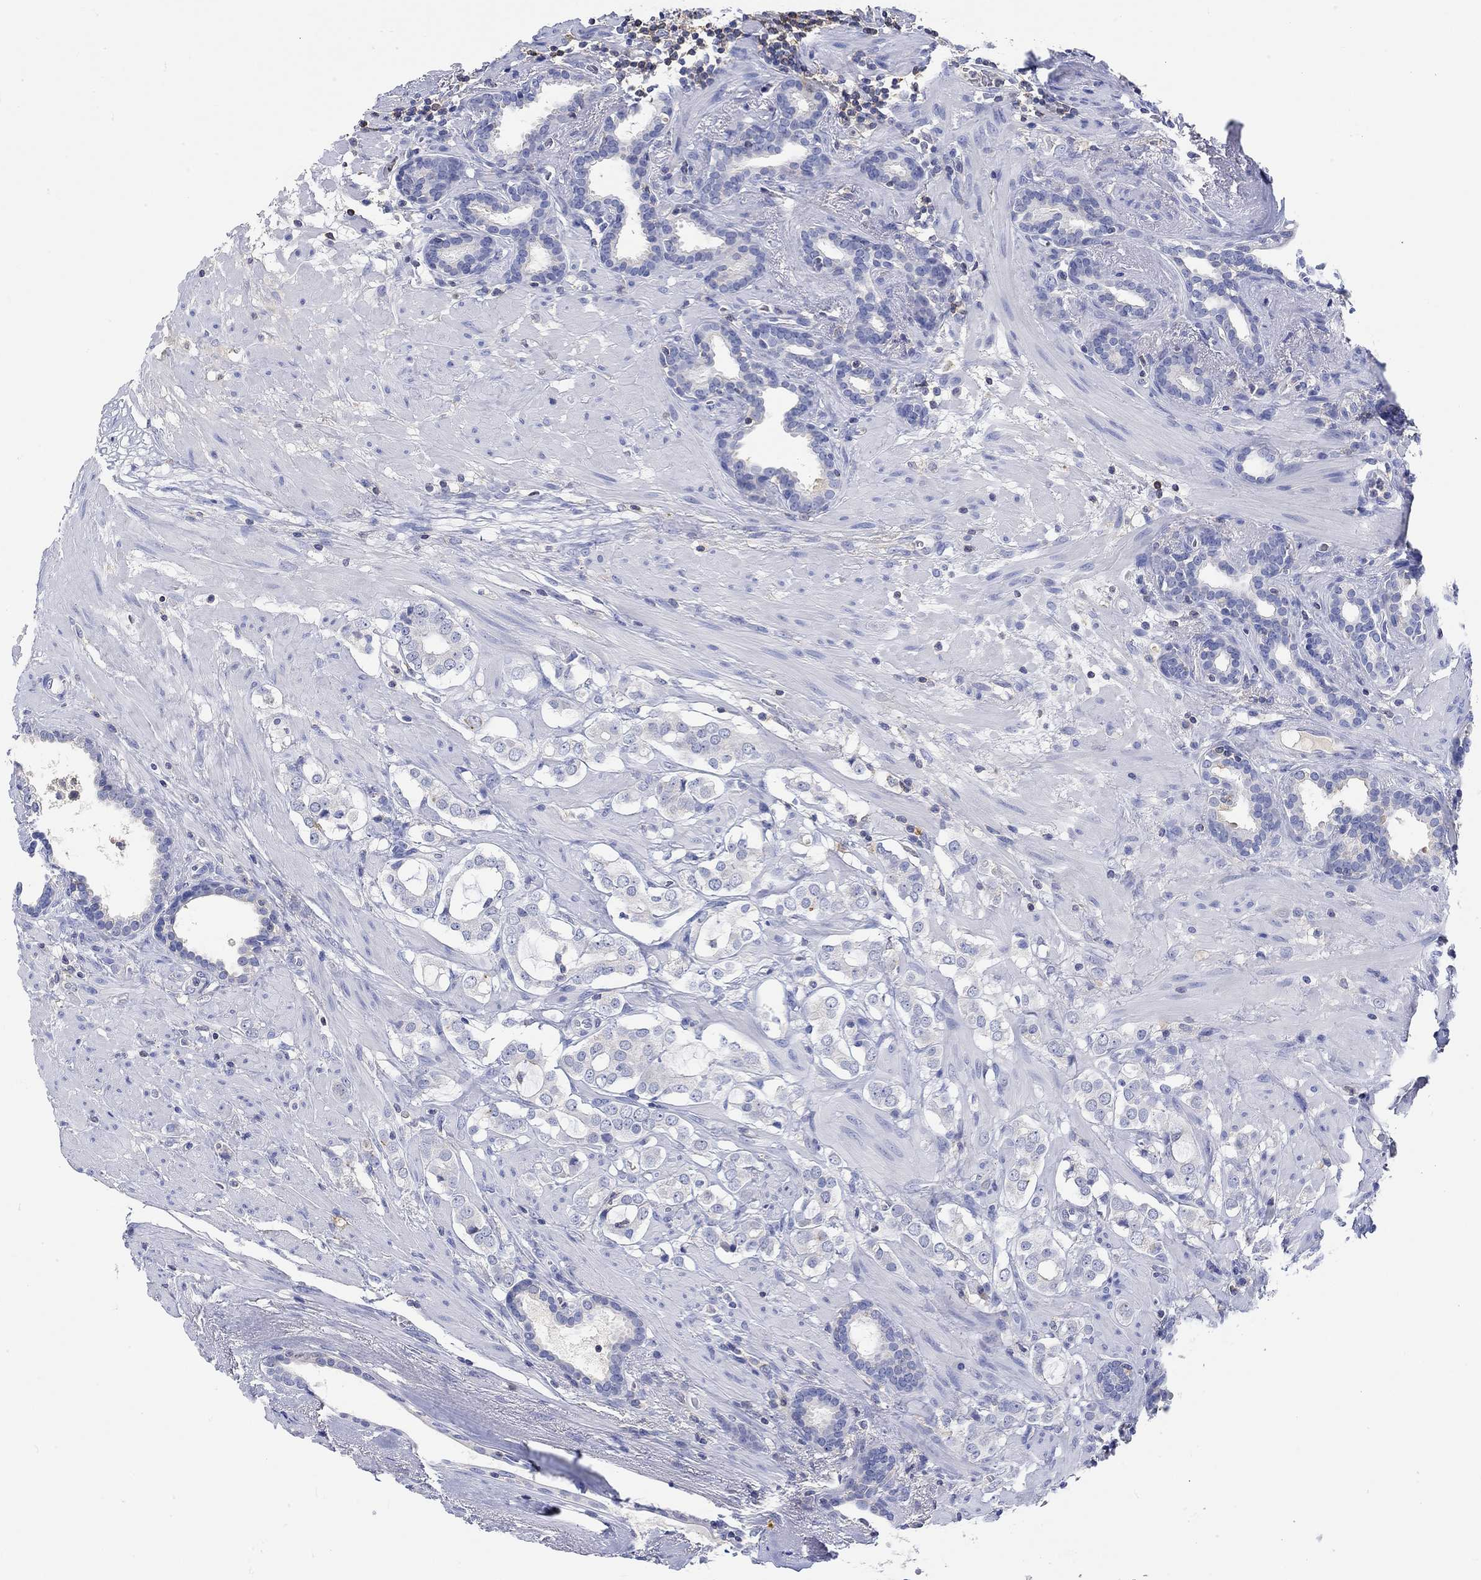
{"staining": {"intensity": "negative", "quantity": "none", "location": "none"}, "tissue": "prostate cancer", "cell_type": "Tumor cells", "image_type": "cancer", "snomed": [{"axis": "morphology", "description": "Adenocarcinoma, NOS"}, {"axis": "topography", "description": "Prostate"}], "caption": "An image of prostate adenocarcinoma stained for a protein shows no brown staining in tumor cells.", "gene": "GCM1", "patient": {"sex": "male", "age": 66}}